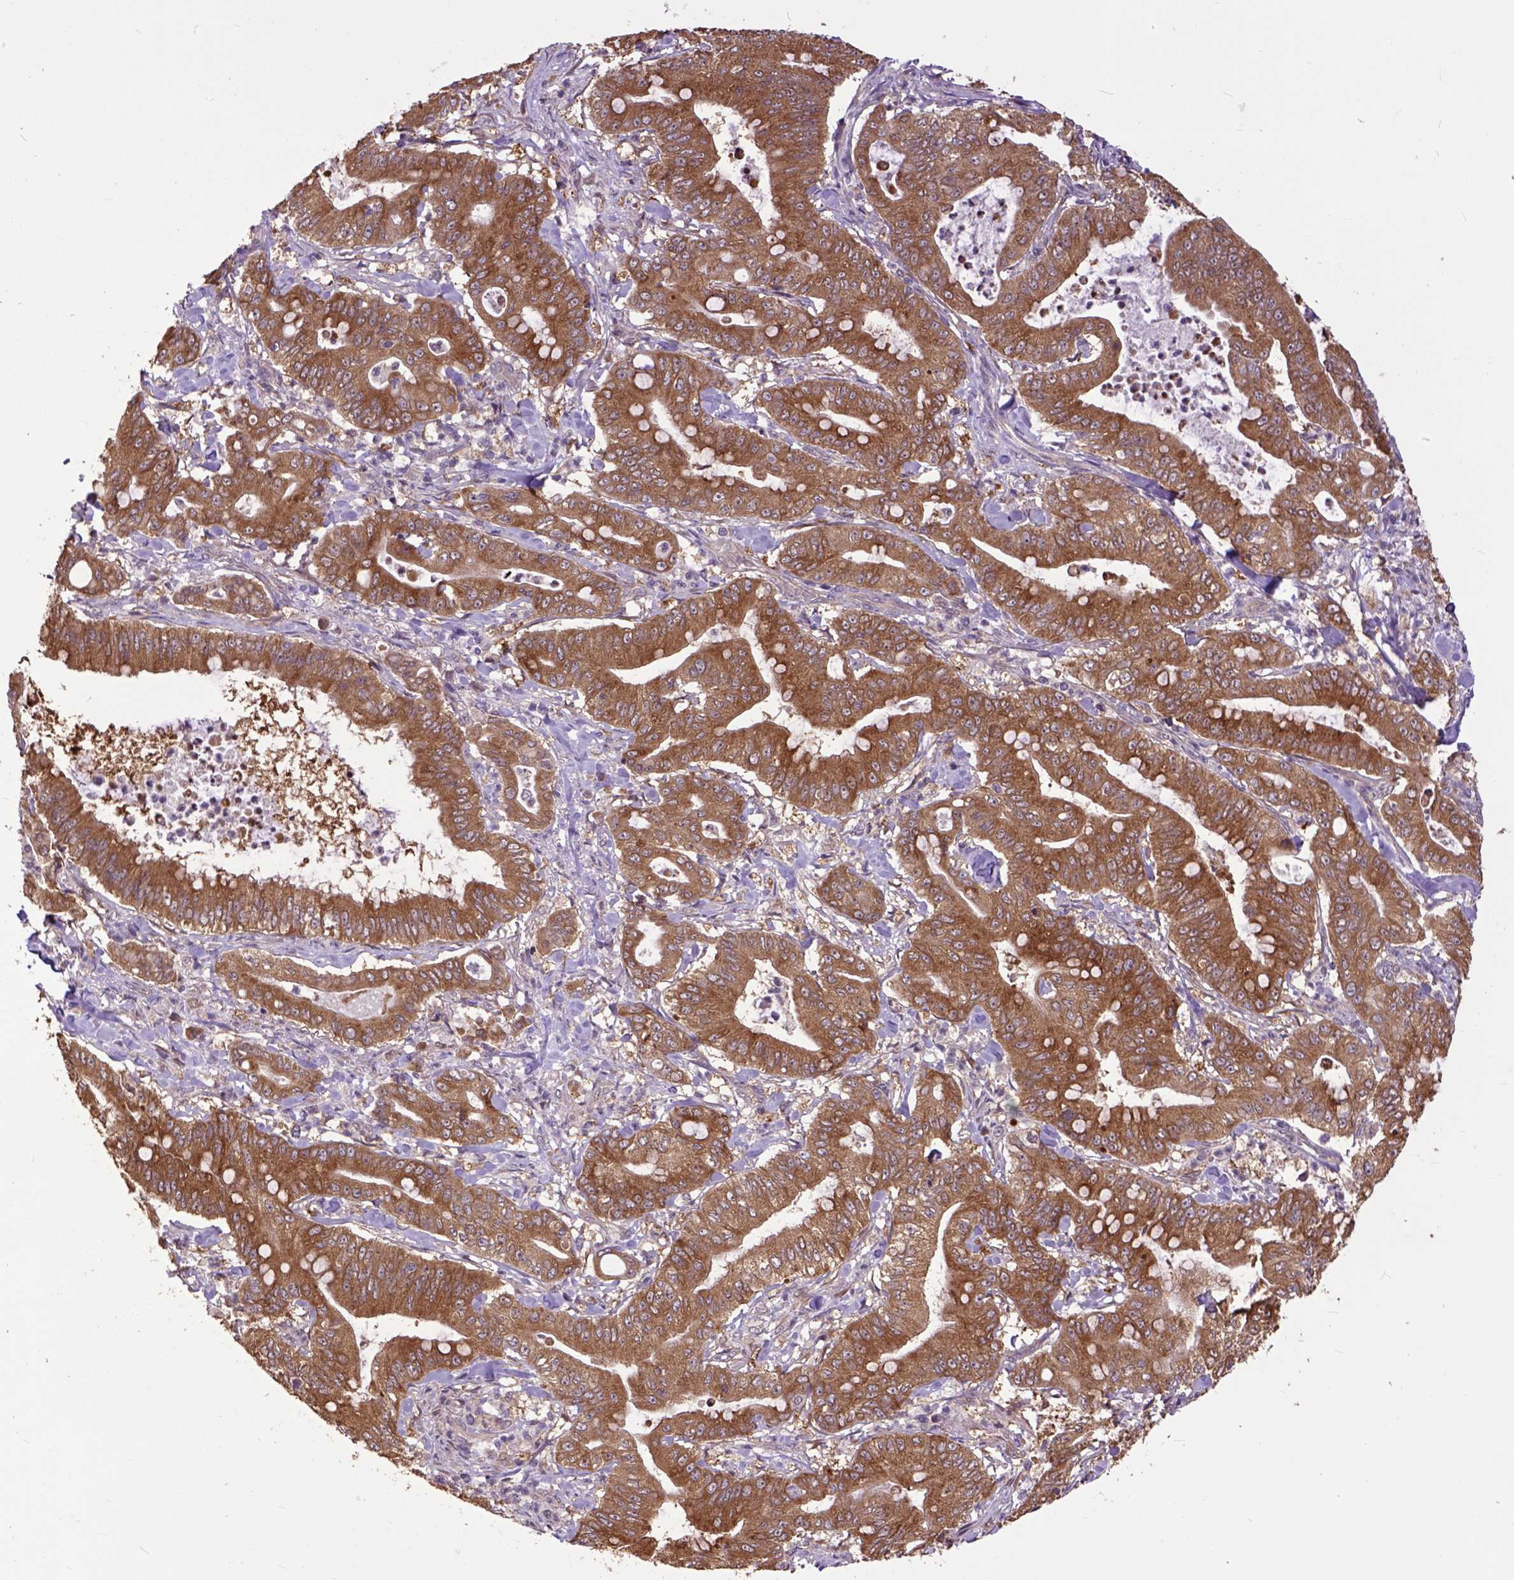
{"staining": {"intensity": "moderate", "quantity": ">75%", "location": "cytoplasmic/membranous"}, "tissue": "pancreatic cancer", "cell_type": "Tumor cells", "image_type": "cancer", "snomed": [{"axis": "morphology", "description": "Adenocarcinoma, NOS"}, {"axis": "topography", "description": "Pancreas"}], "caption": "Protein staining of adenocarcinoma (pancreatic) tissue exhibits moderate cytoplasmic/membranous staining in approximately >75% of tumor cells.", "gene": "ARL1", "patient": {"sex": "male", "age": 71}}